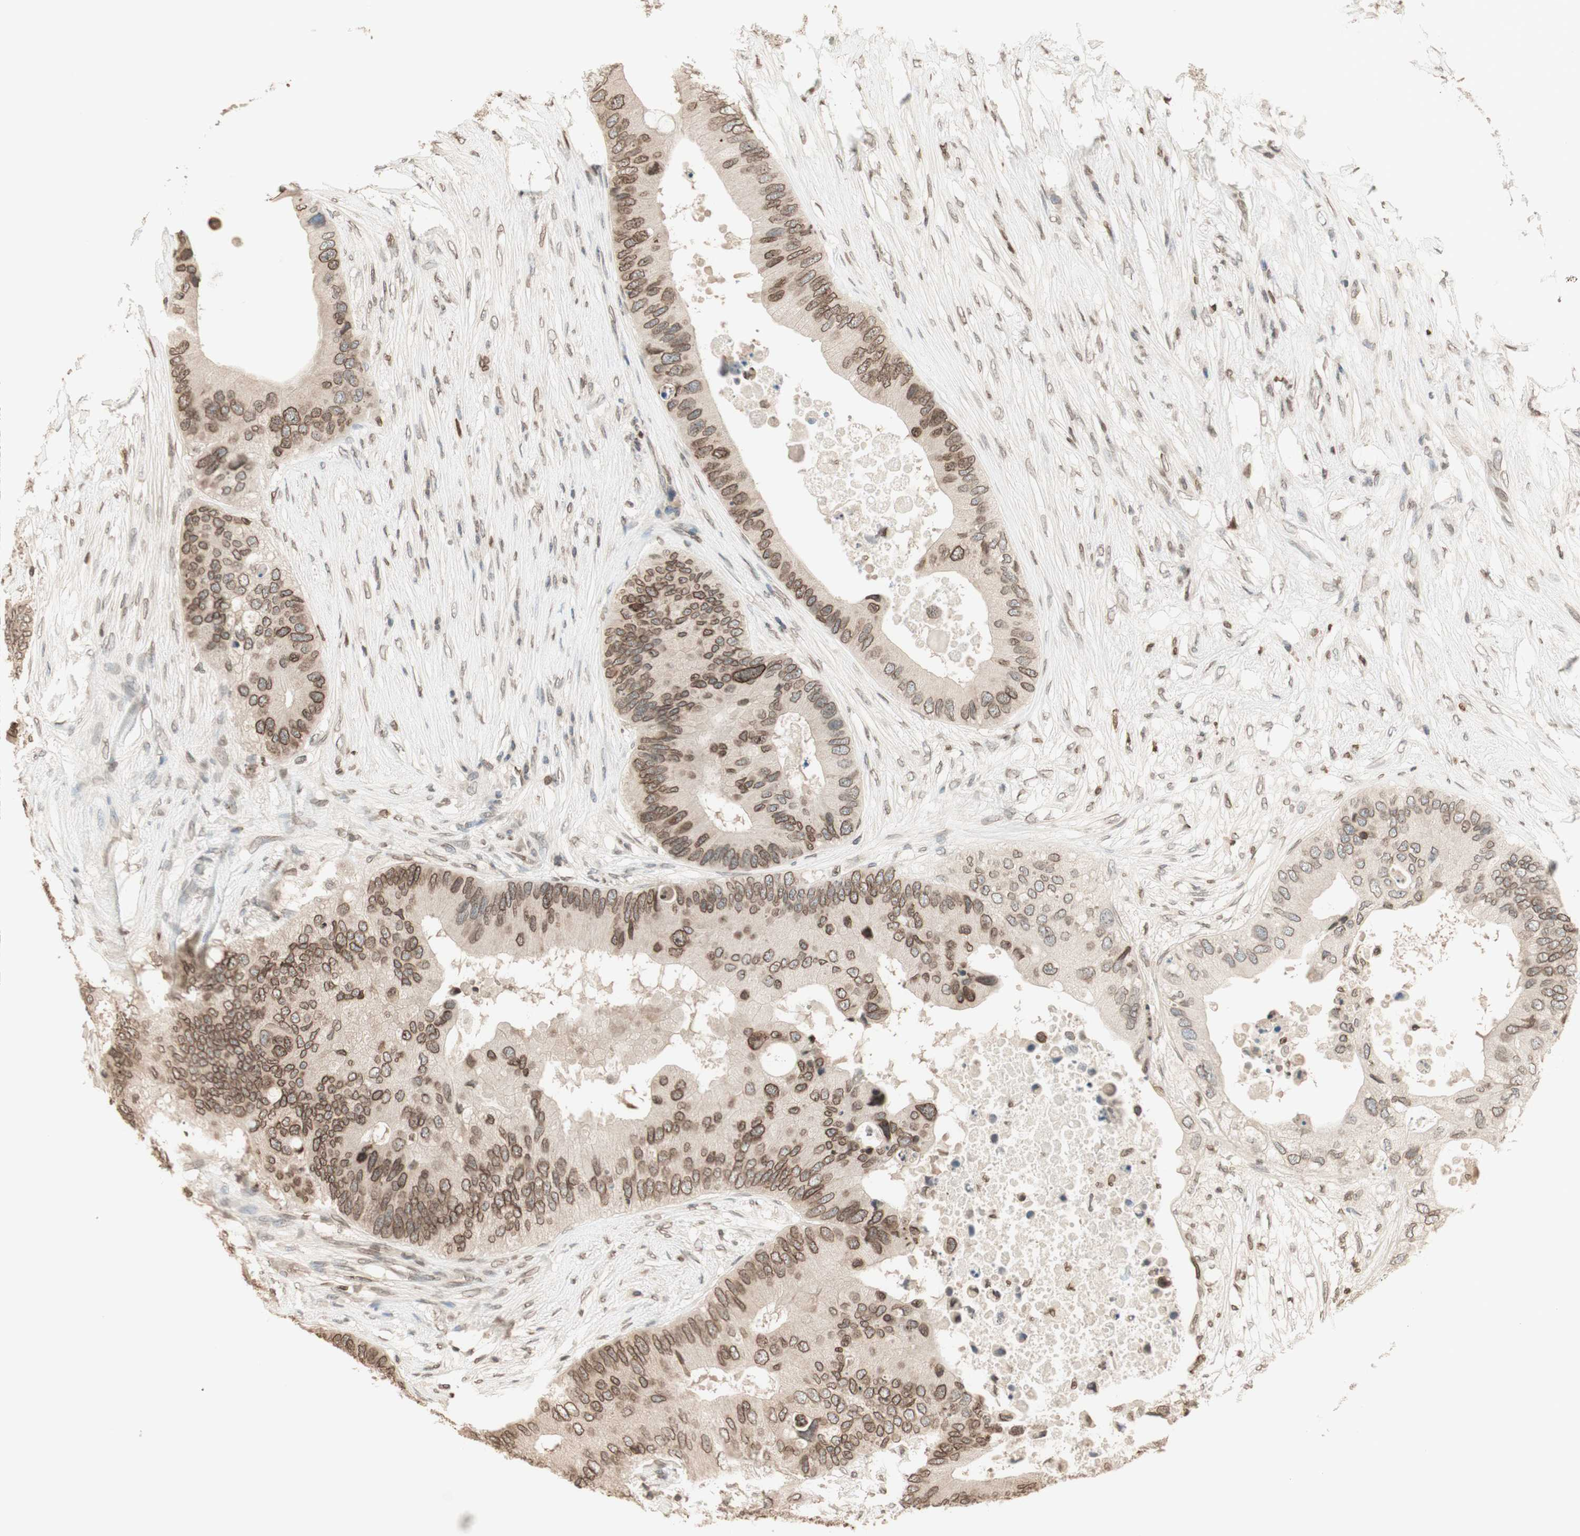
{"staining": {"intensity": "moderate", "quantity": ">75%", "location": "cytoplasmic/membranous,nuclear"}, "tissue": "colorectal cancer", "cell_type": "Tumor cells", "image_type": "cancer", "snomed": [{"axis": "morphology", "description": "Adenocarcinoma, NOS"}, {"axis": "topography", "description": "Colon"}], "caption": "Brown immunohistochemical staining in colorectal cancer (adenocarcinoma) exhibits moderate cytoplasmic/membranous and nuclear positivity in about >75% of tumor cells.", "gene": "TMPO", "patient": {"sex": "male", "age": 71}}